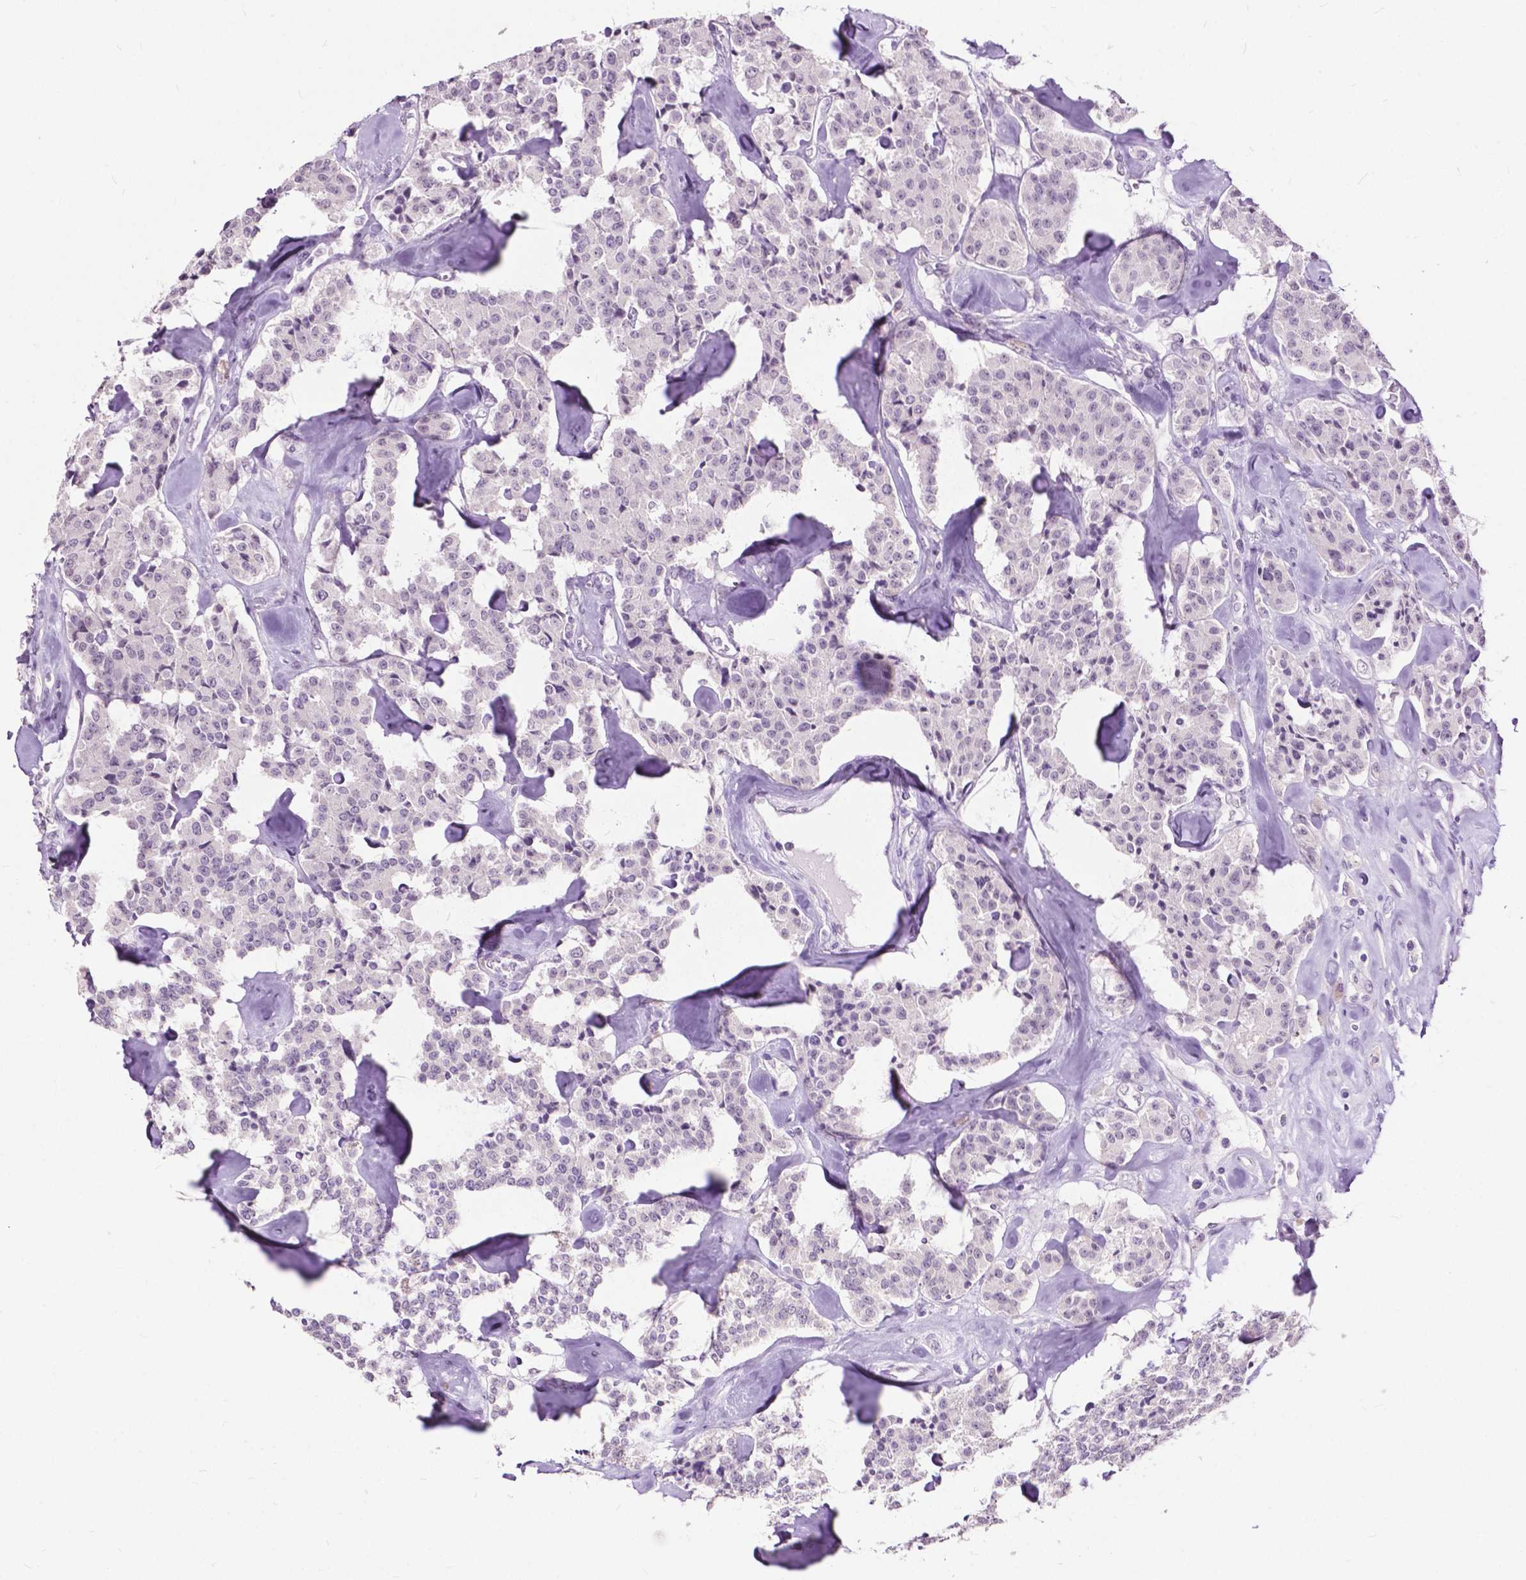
{"staining": {"intensity": "negative", "quantity": "none", "location": "none"}, "tissue": "carcinoid", "cell_type": "Tumor cells", "image_type": "cancer", "snomed": [{"axis": "morphology", "description": "Carcinoid, malignant, NOS"}, {"axis": "topography", "description": "Pancreas"}], "caption": "There is no significant staining in tumor cells of malignant carcinoid.", "gene": "GPR37L1", "patient": {"sex": "male", "age": 41}}